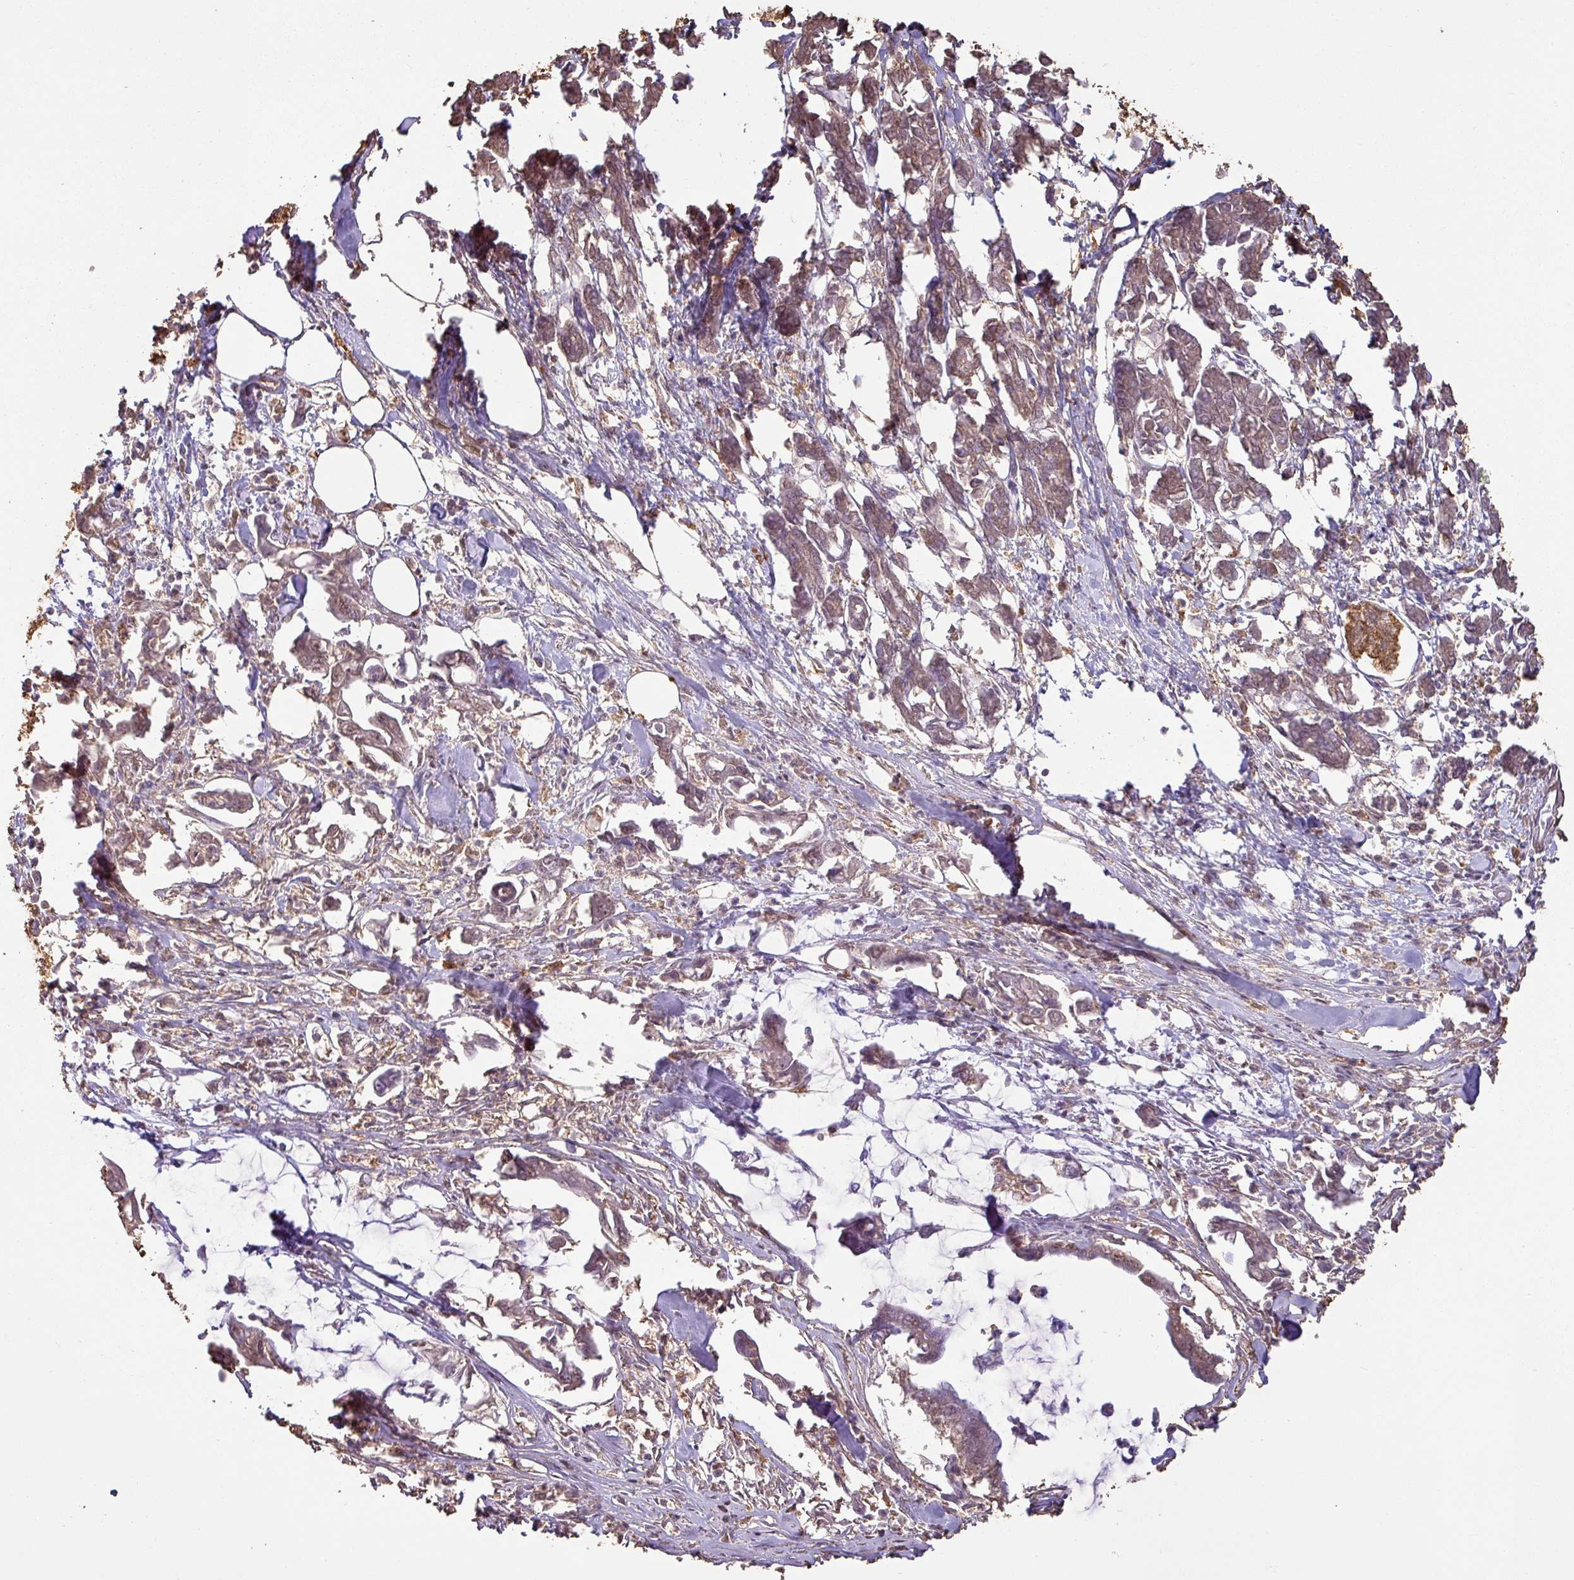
{"staining": {"intensity": "moderate", "quantity": ">75%", "location": "cytoplasmic/membranous"}, "tissue": "pancreatic cancer", "cell_type": "Tumor cells", "image_type": "cancer", "snomed": [{"axis": "morphology", "description": "Adenocarcinoma, NOS"}, {"axis": "topography", "description": "Pancreas"}], "caption": "Pancreatic cancer (adenocarcinoma) stained with a brown dye shows moderate cytoplasmic/membranous positive staining in approximately >75% of tumor cells.", "gene": "ATAT1", "patient": {"sex": "male", "age": 61}}